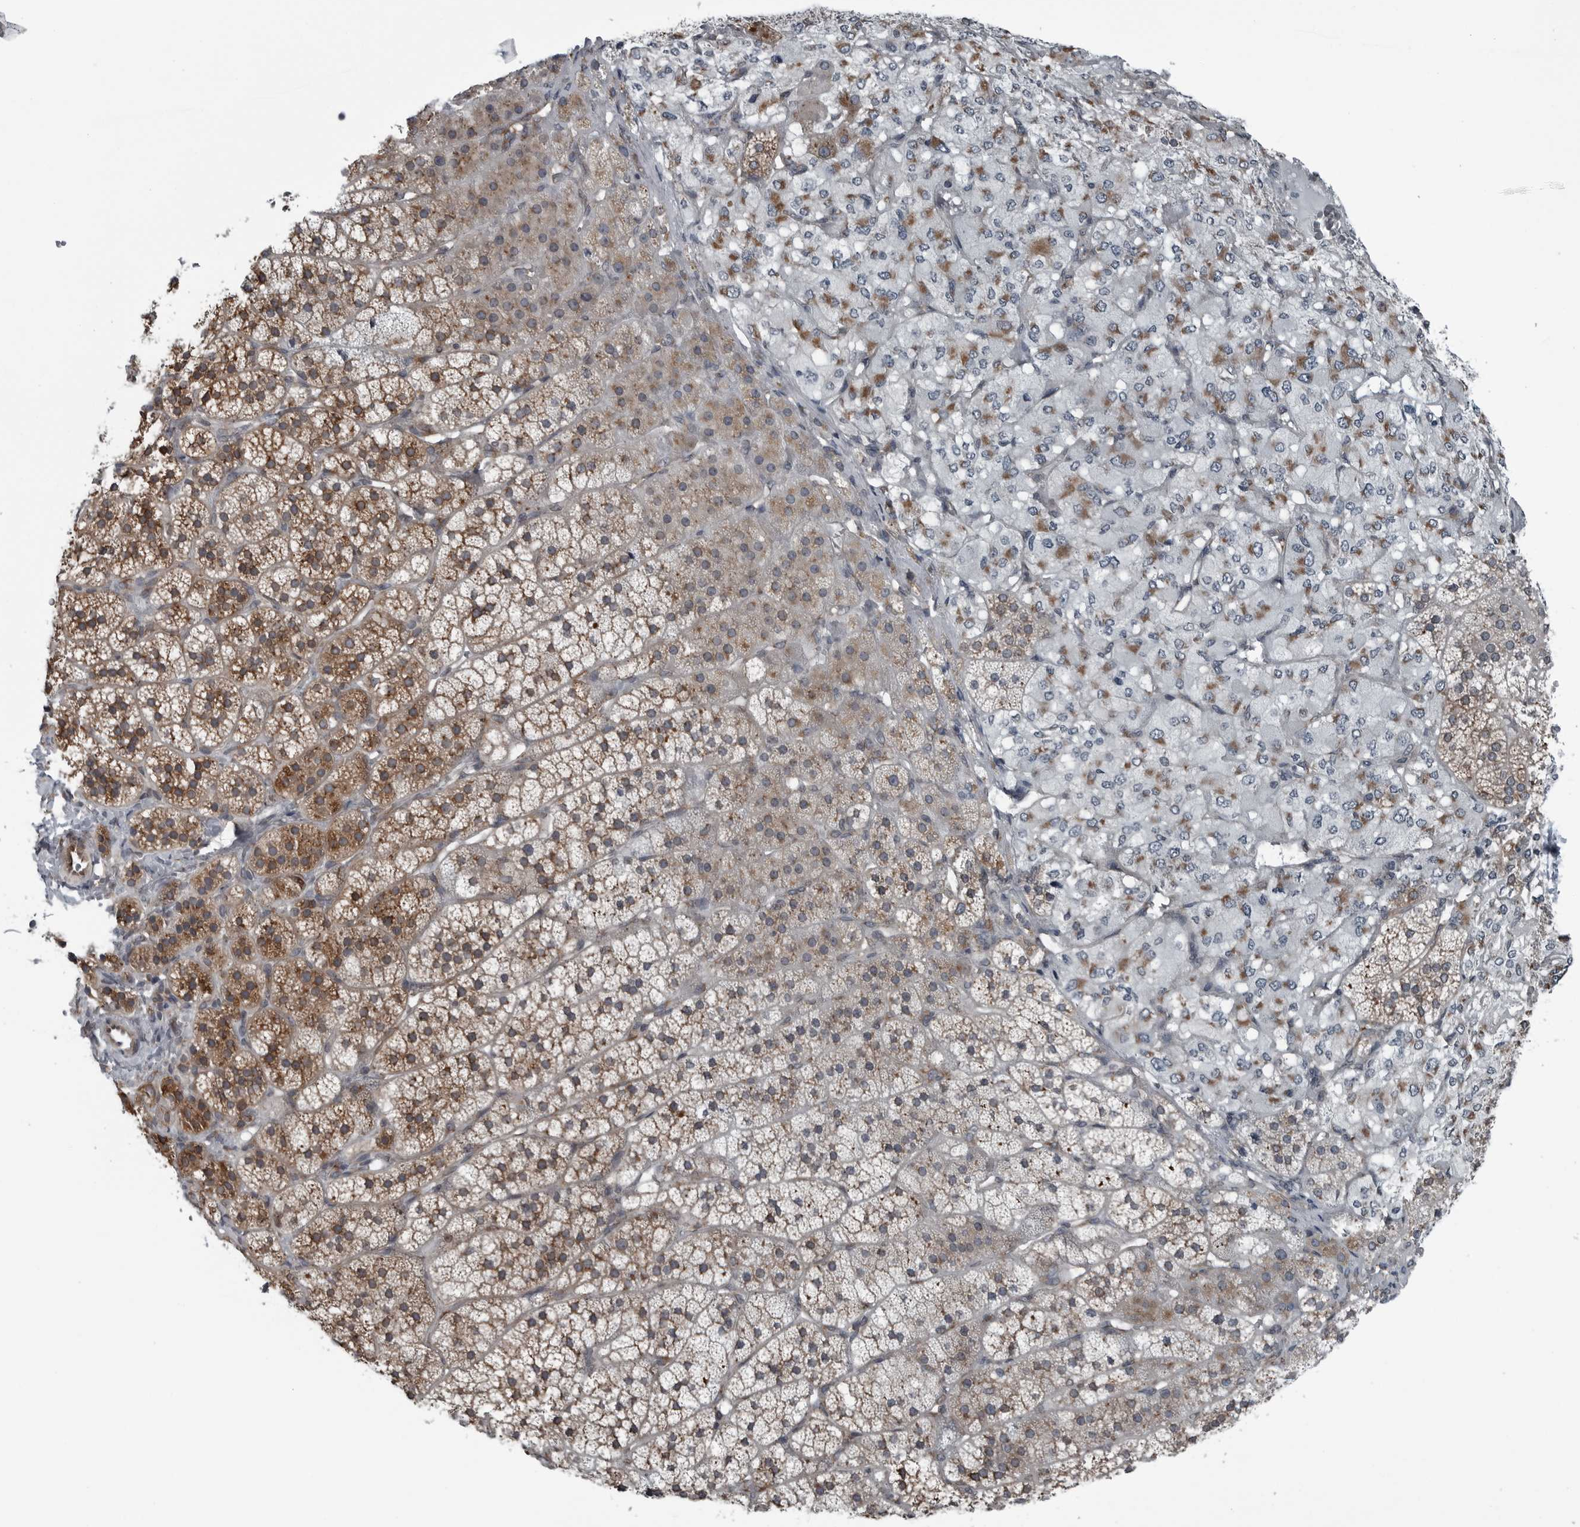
{"staining": {"intensity": "moderate", "quantity": "25%-75%", "location": "cytoplasmic/membranous"}, "tissue": "adrenal gland", "cell_type": "Glandular cells", "image_type": "normal", "snomed": [{"axis": "morphology", "description": "Normal tissue, NOS"}, {"axis": "topography", "description": "Adrenal gland"}], "caption": "Immunohistochemistry of unremarkable human adrenal gland displays medium levels of moderate cytoplasmic/membranous expression in approximately 25%-75% of glandular cells. (IHC, brightfield microscopy, high magnification).", "gene": "CEP85", "patient": {"sex": "female", "age": 44}}